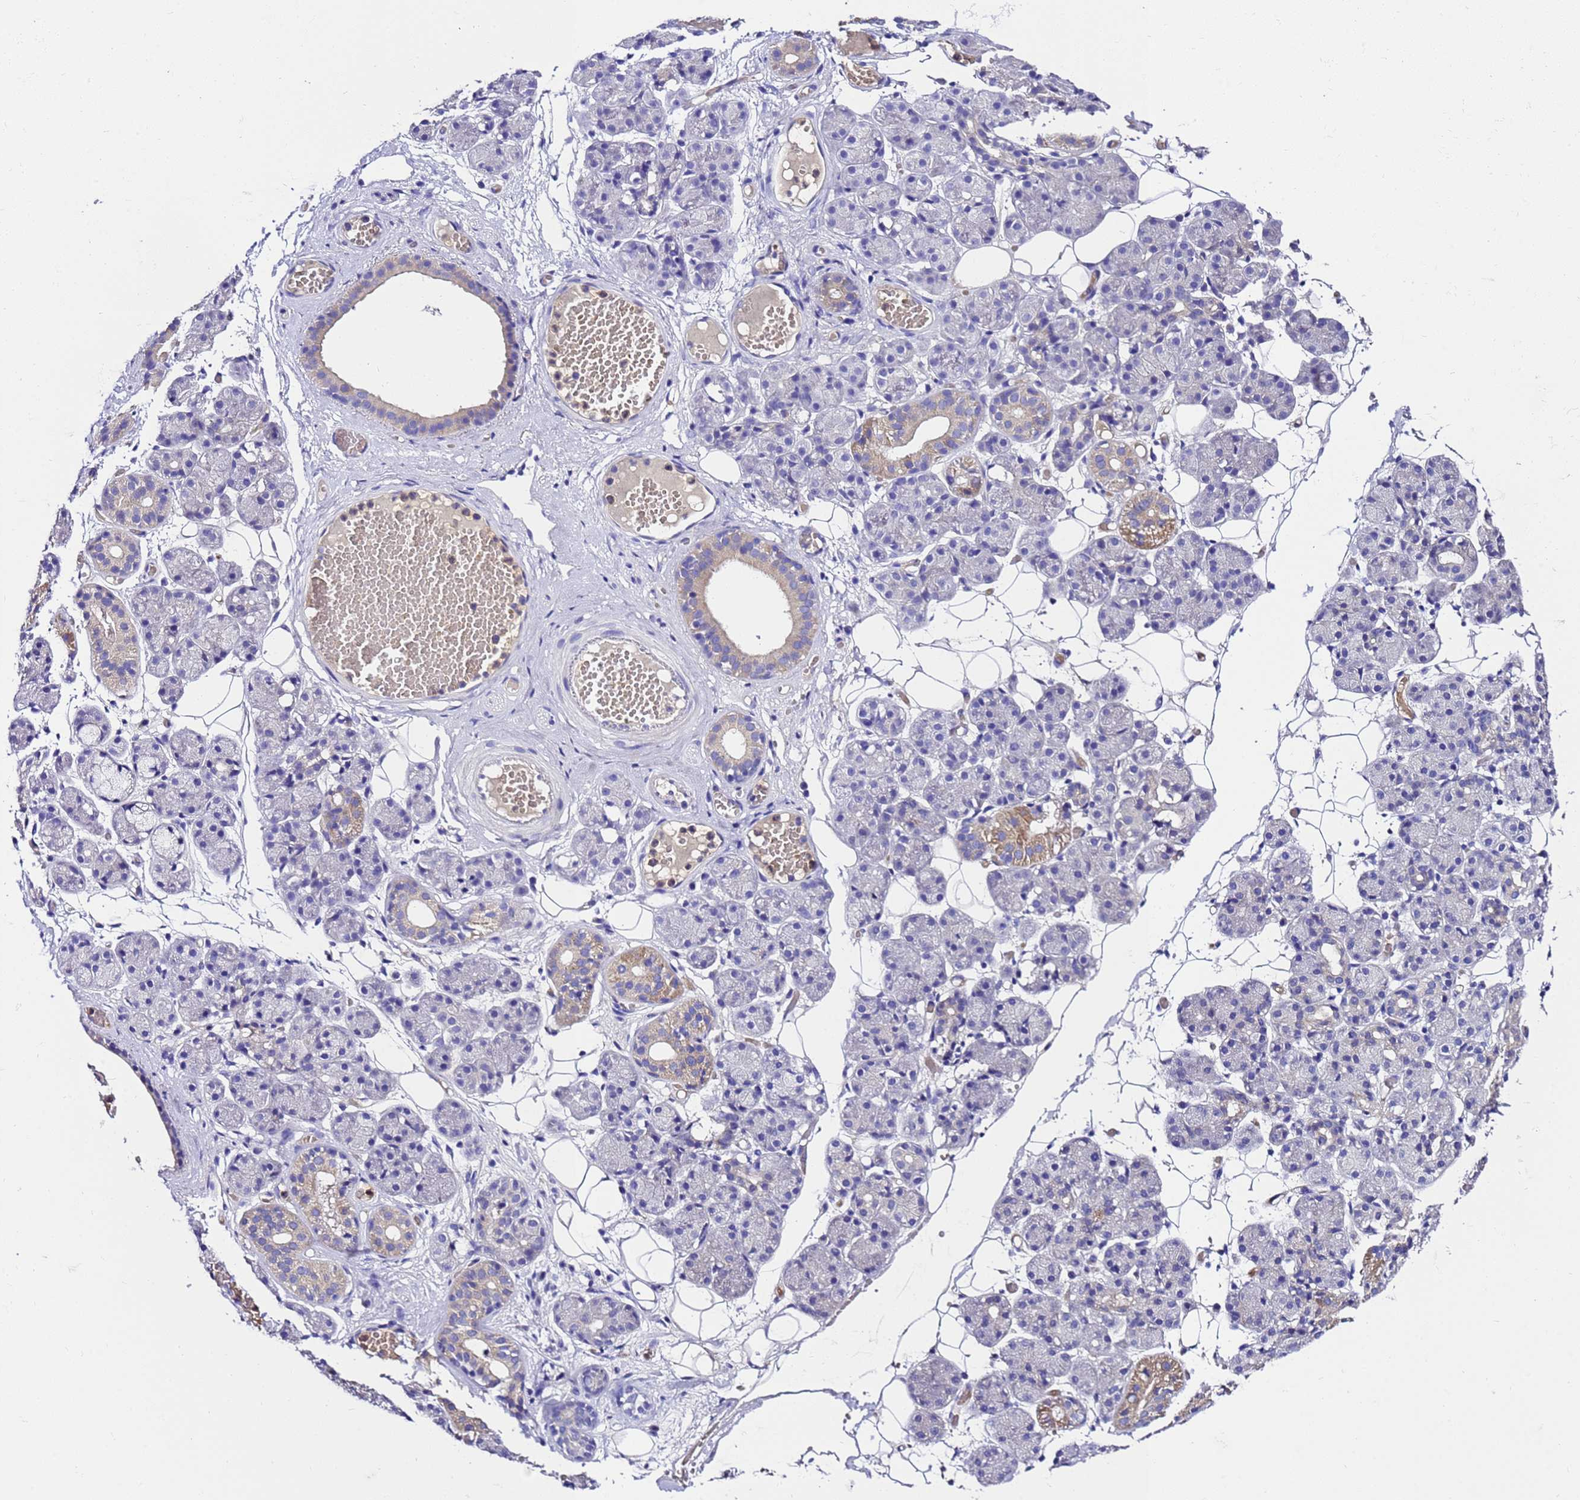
{"staining": {"intensity": "moderate", "quantity": "<25%", "location": "cytoplasmic/membranous"}, "tissue": "salivary gland", "cell_type": "Glandular cells", "image_type": "normal", "snomed": [{"axis": "morphology", "description": "Normal tissue, NOS"}, {"axis": "topography", "description": "Salivary gland"}], "caption": "The image exhibits a brown stain indicating the presence of a protein in the cytoplasmic/membranous of glandular cells in salivary gland.", "gene": "UGT2A1", "patient": {"sex": "male", "age": 63}}